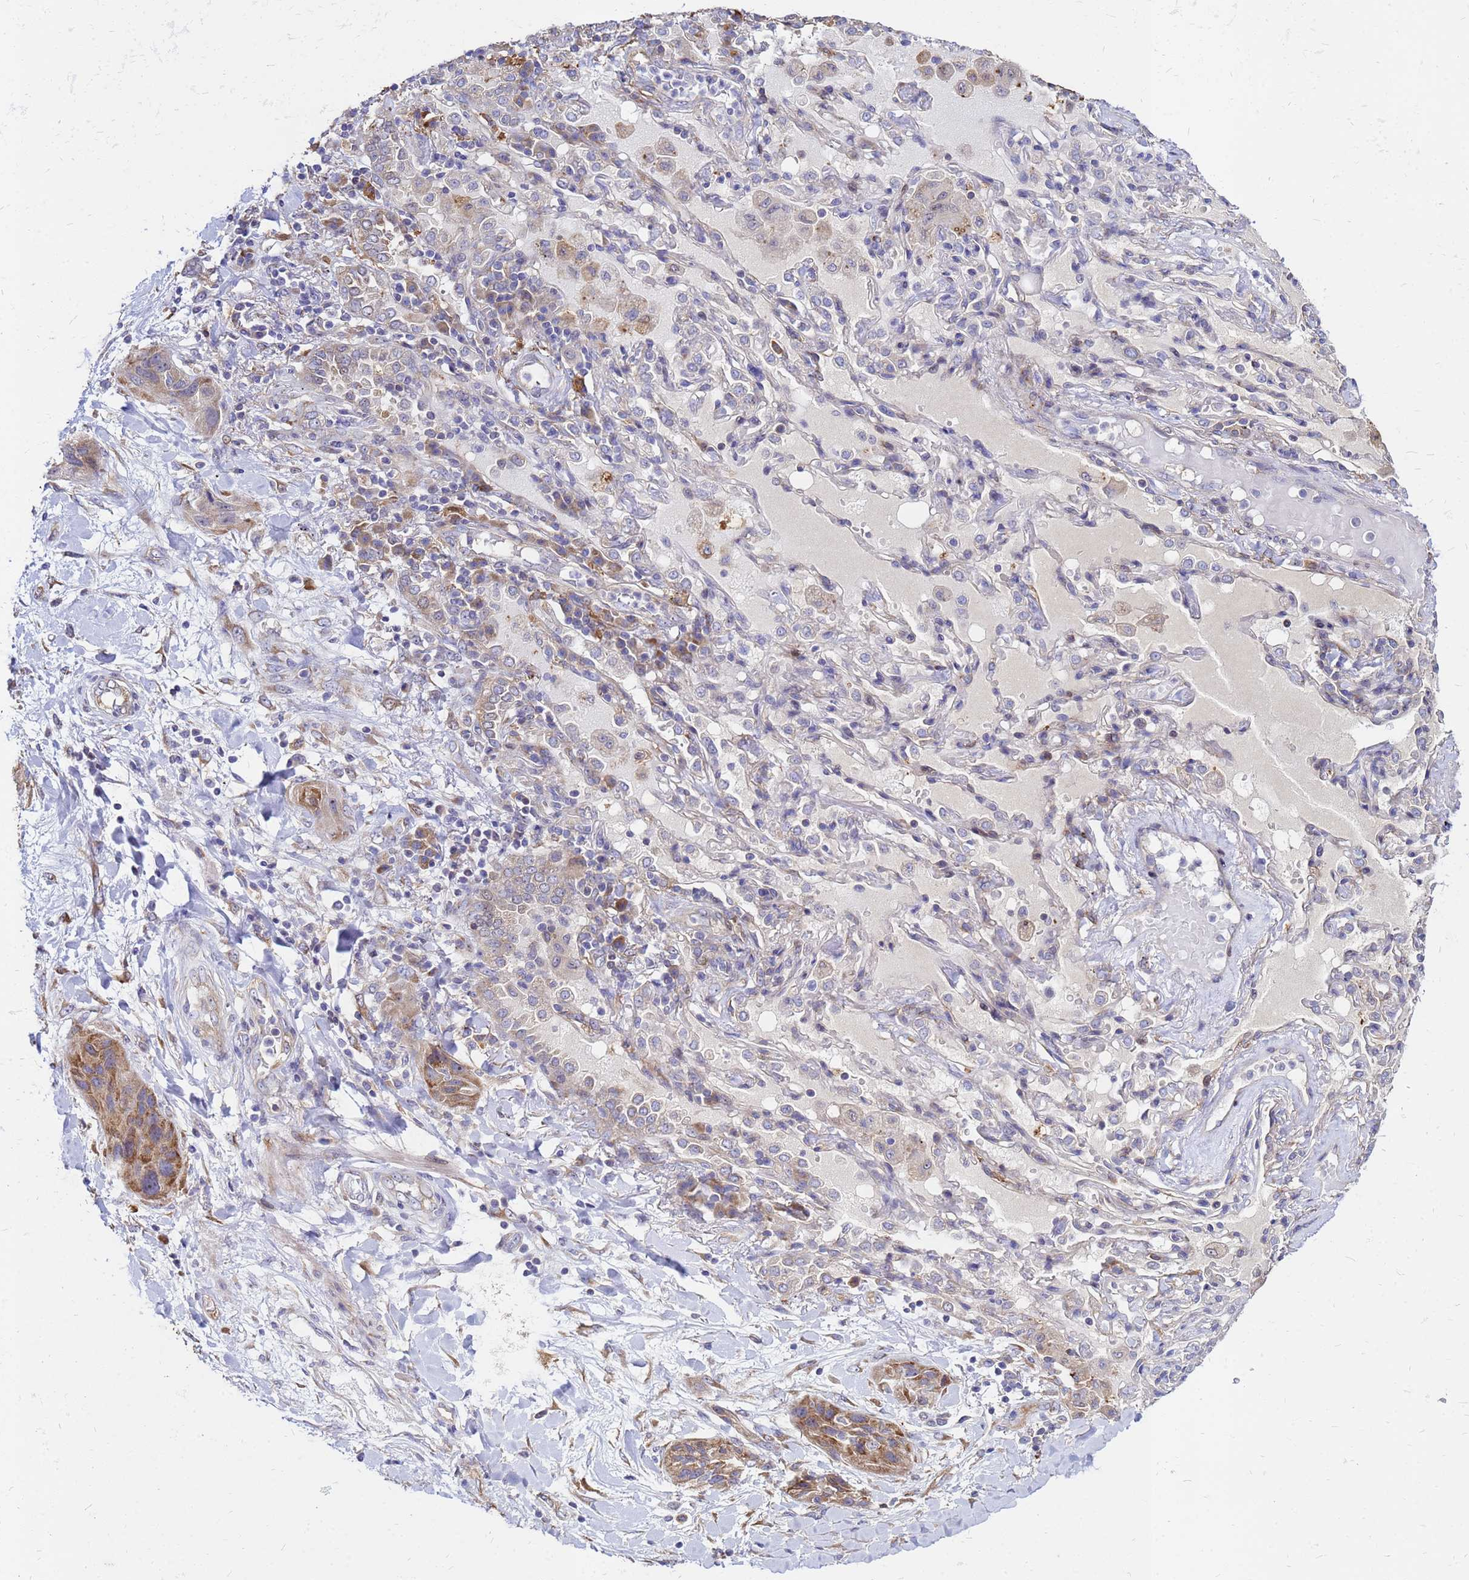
{"staining": {"intensity": "moderate", "quantity": ">75%", "location": "cytoplasmic/membranous"}, "tissue": "lung cancer", "cell_type": "Tumor cells", "image_type": "cancer", "snomed": [{"axis": "morphology", "description": "Squamous cell carcinoma, NOS"}, {"axis": "topography", "description": "Lung"}], "caption": "The immunohistochemical stain shows moderate cytoplasmic/membranous staining in tumor cells of squamous cell carcinoma (lung) tissue.", "gene": "MOB2", "patient": {"sex": "female", "age": 70}}